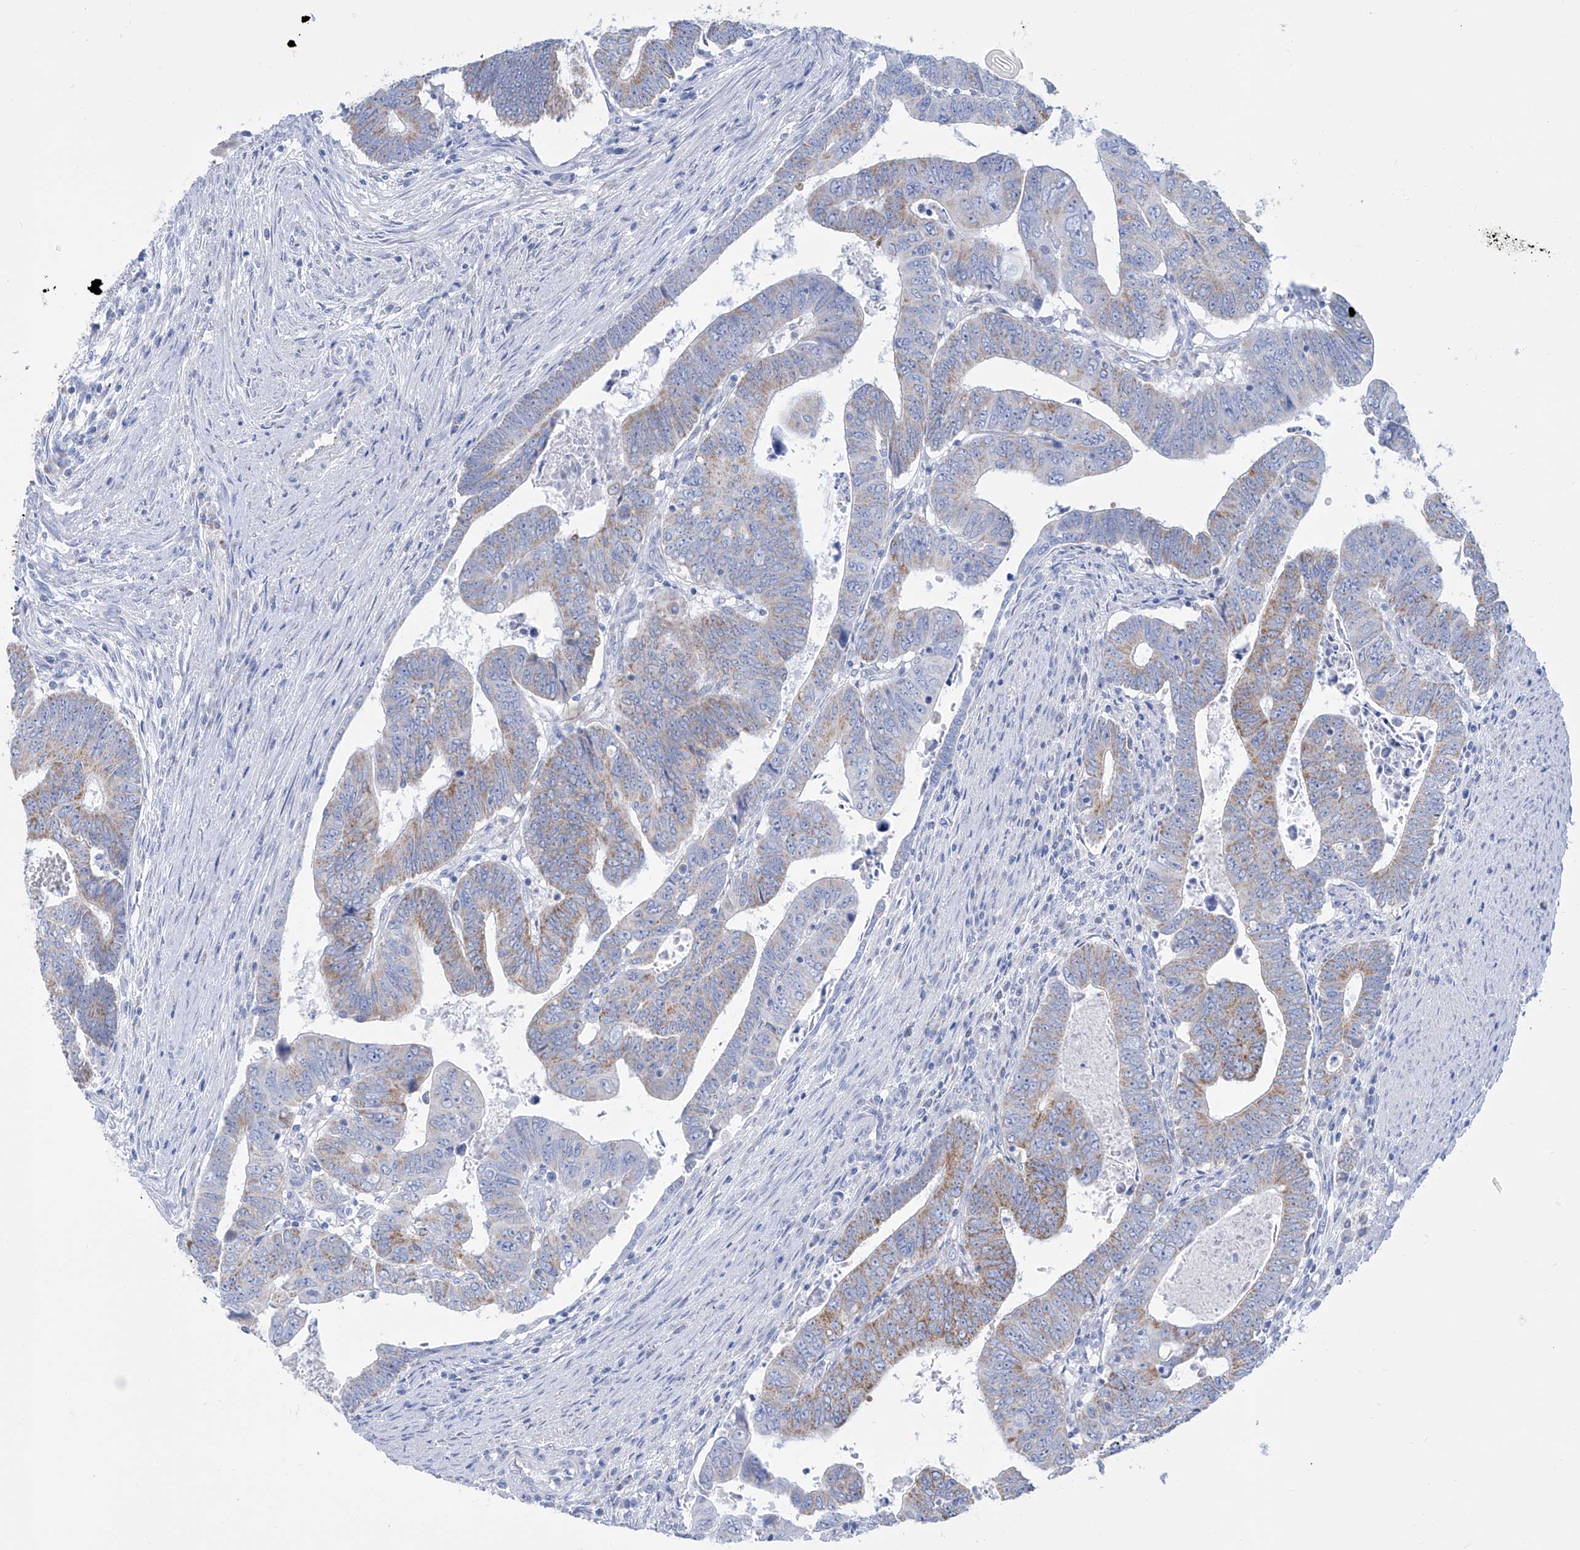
{"staining": {"intensity": "weak", "quantity": "25%-75%", "location": "cytoplasmic/membranous"}, "tissue": "colorectal cancer", "cell_type": "Tumor cells", "image_type": "cancer", "snomed": [{"axis": "morphology", "description": "Normal tissue, NOS"}, {"axis": "morphology", "description": "Adenocarcinoma, NOS"}, {"axis": "topography", "description": "Rectum"}], "caption": "Weak cytoplasmic/membranous protein expression is present in approximately 25%-75% of tumor cells in colorectal adenocarcinoma. Using DAB (brown) and hematoxylin (blue) stains, captured at high magnification using brightfield microscopy.", "gene": "ALDH6A1", "patient": {"sex": "female", "age": 65}}